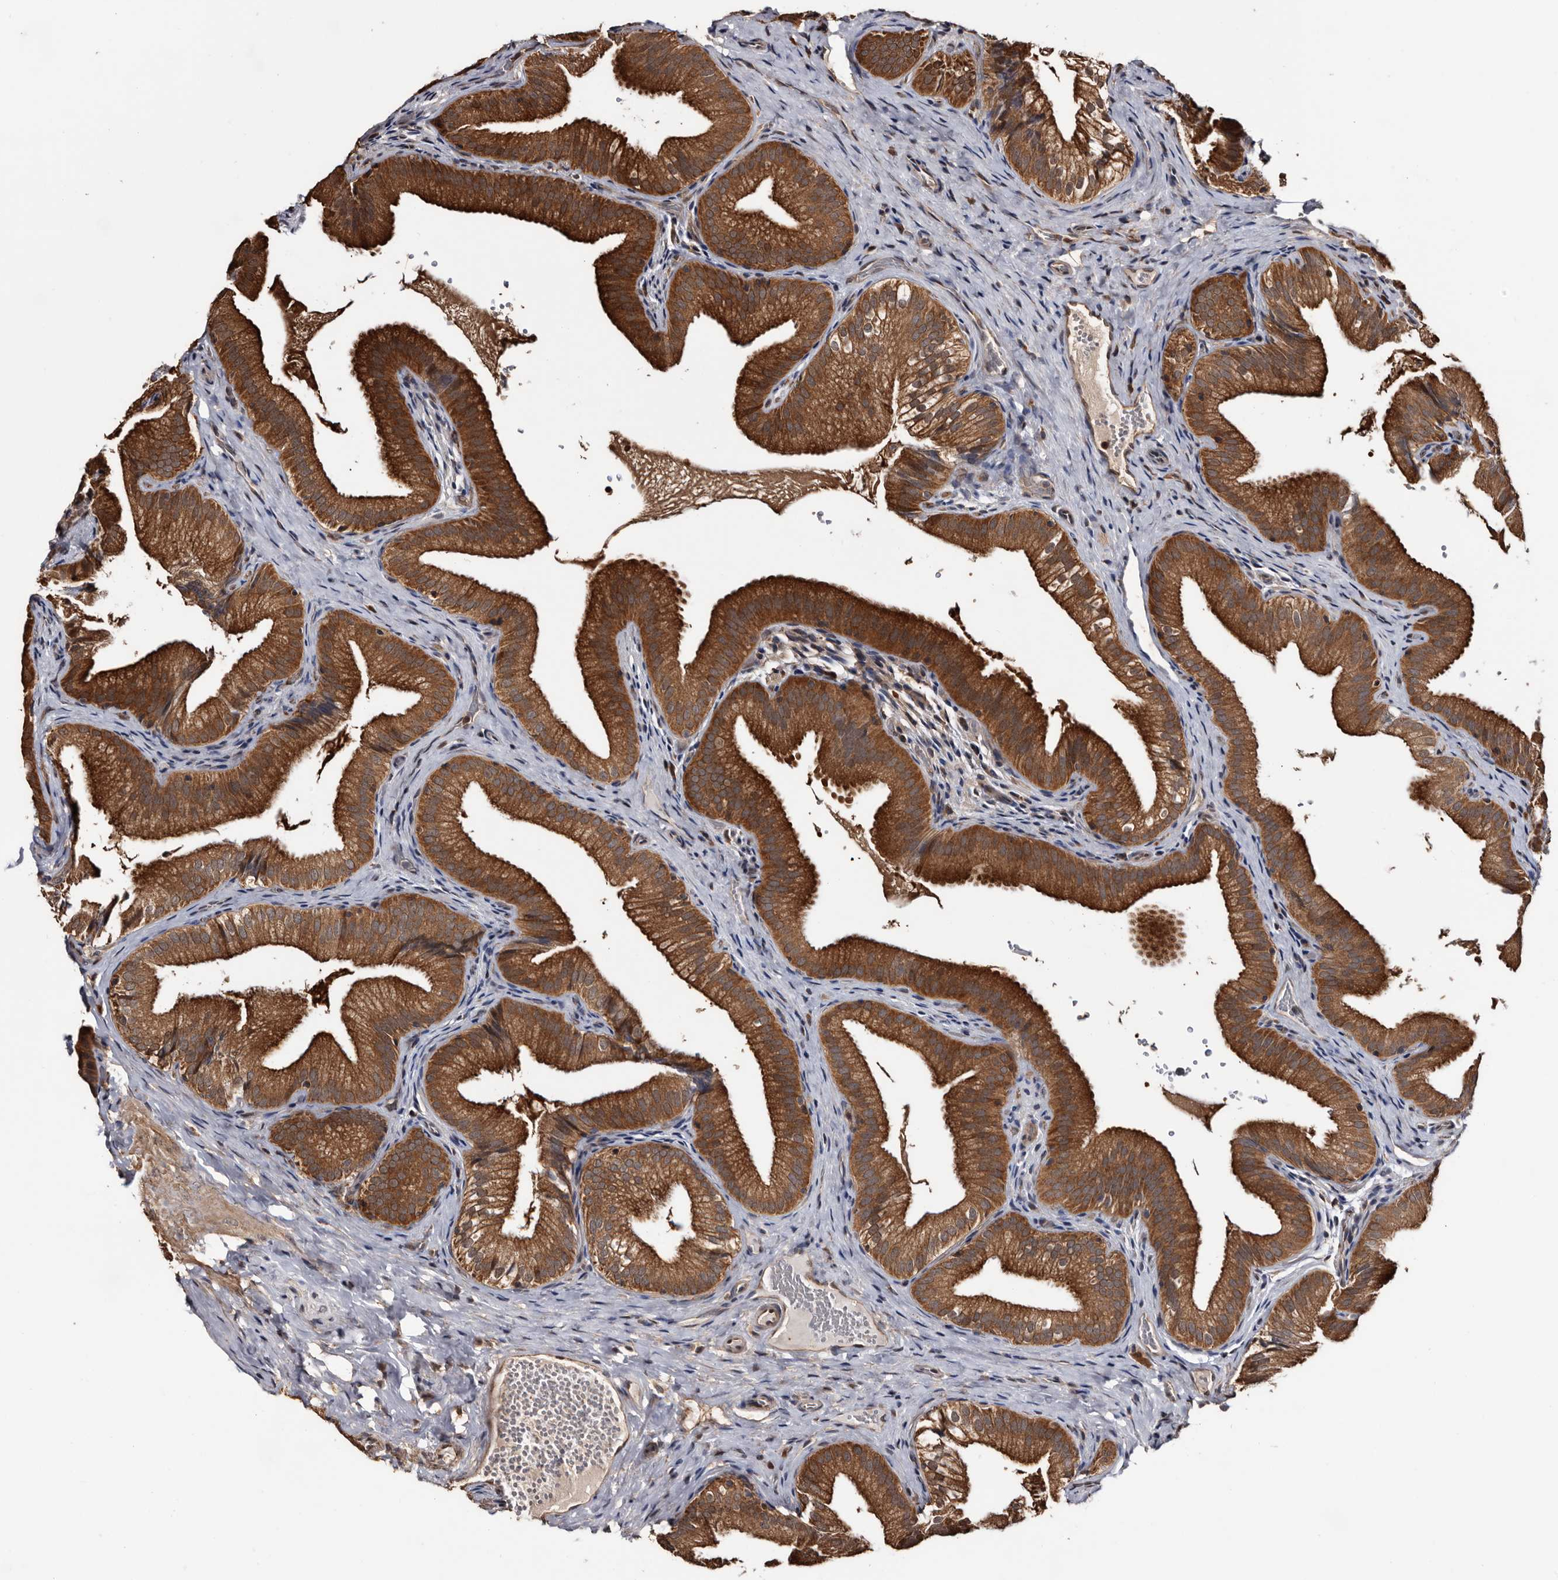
{"staining": {"intensity": "strong", "quantity": ">75%", "location": "cytoplasmic/membranous"}, "tissue": "gallbladder", "cell_type": "Glandular cells", "image_type": "normal", "snomed": [{"axis": "morphology", "description": "Normal tissue, NOS"}, {"axis": "topography", "description": "Gallbladder"}], "caption": "There is high levels of strong cytoplasmic/membranous expression in glandular cells of unremarkable gallbladder, as demonstrated by immunohistochemical staining (brown color).", "gene": "TTI2", "patient": {"sex": "female", "age": 30}}